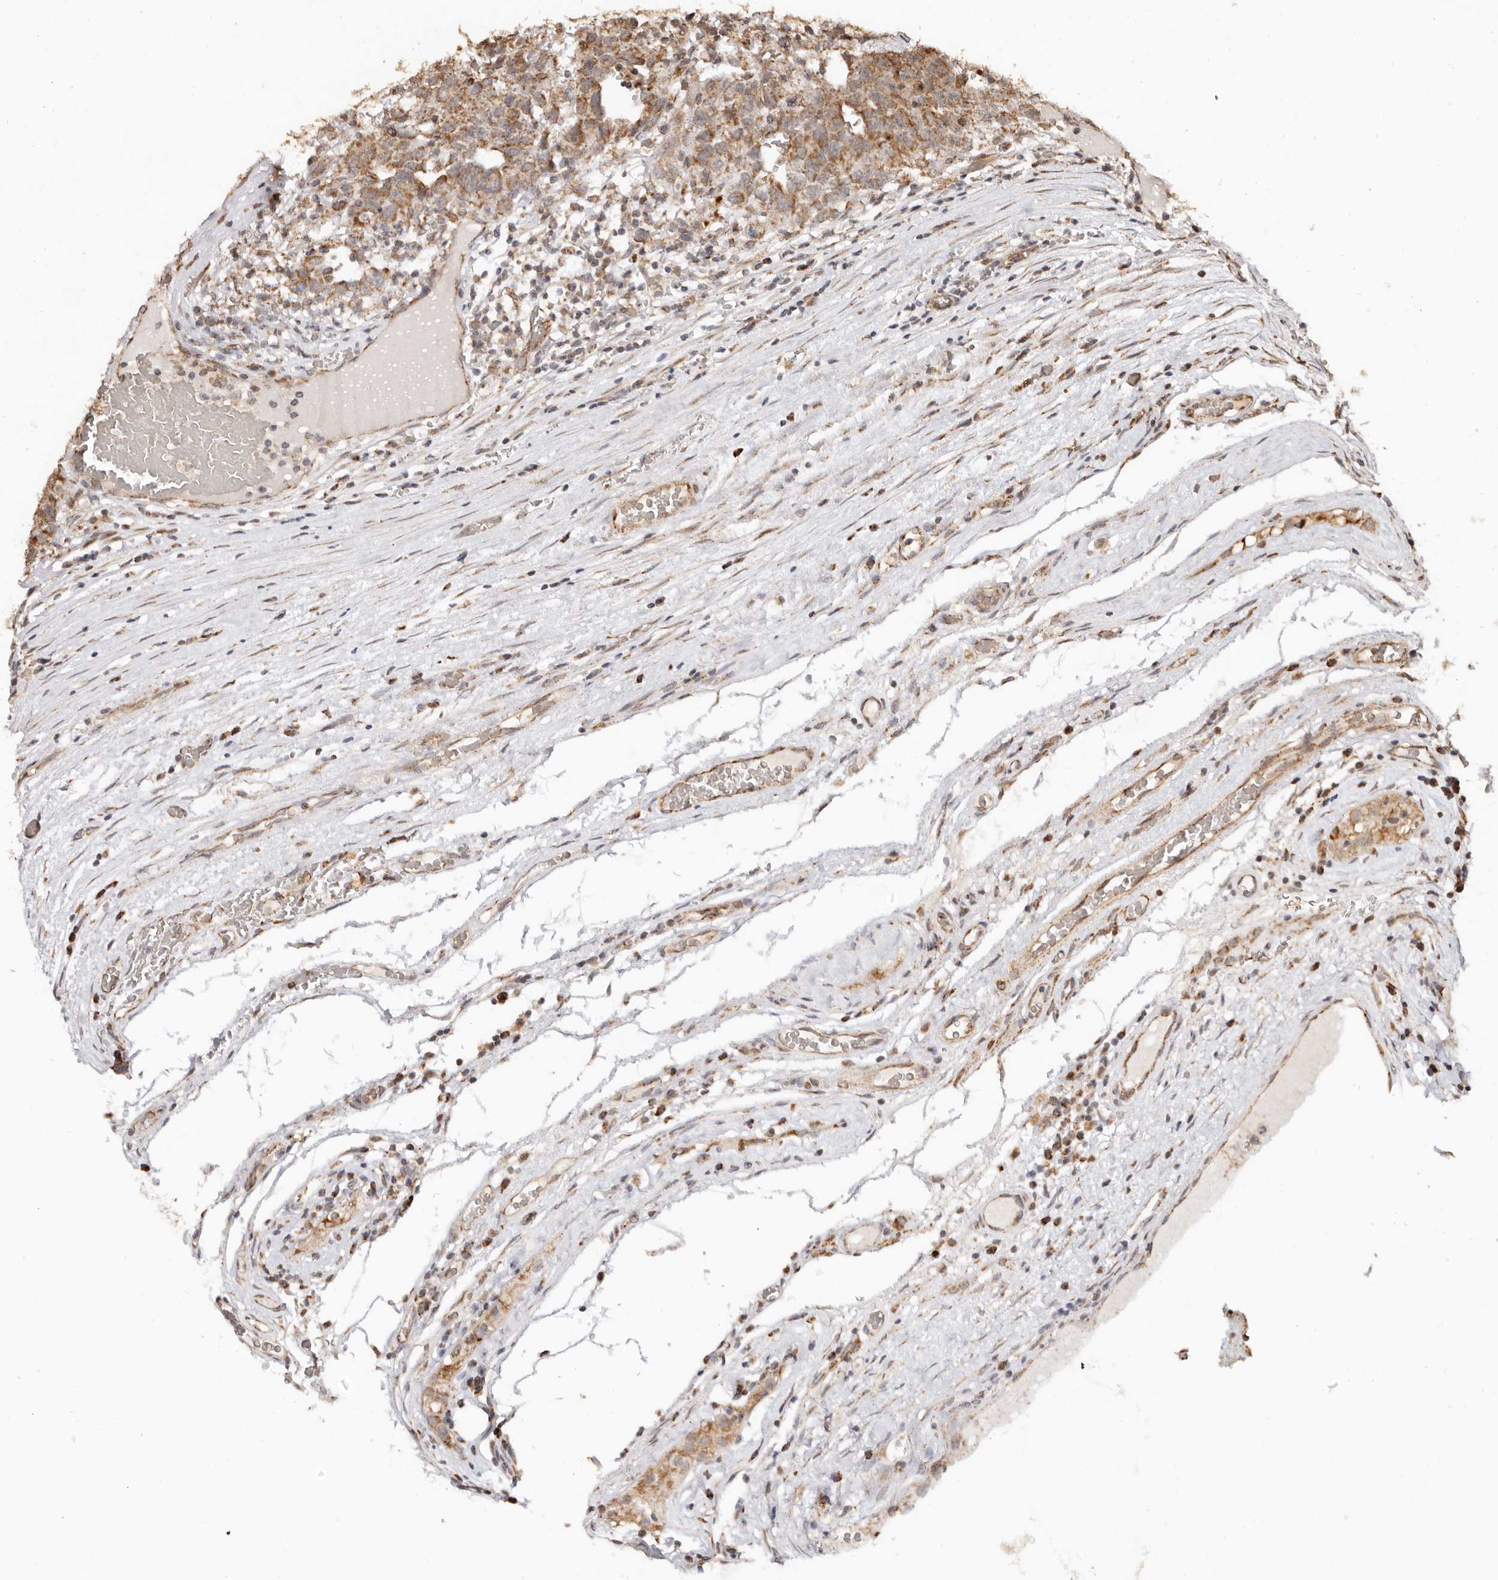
{"staining": {"intensity": "moderate", "quantity": ">75%", "location": "cytoplasmic/membranous"}, "tissue": "testis cancer", "cell_type": "Tumor cells", "image_type": "cancer", "snomed": [{"axis": "morphology", "description": "Carcinoma, Embryonal, NOS"}, {"axis": "topography", "description": "Testis"}], "caption": "Embryonal carcinoma (testis) stained with a protein marker reveals moderate staining in tumor cells.", "gene": "NDUFB11", "patient": {"sex": "male", "age": 26}}